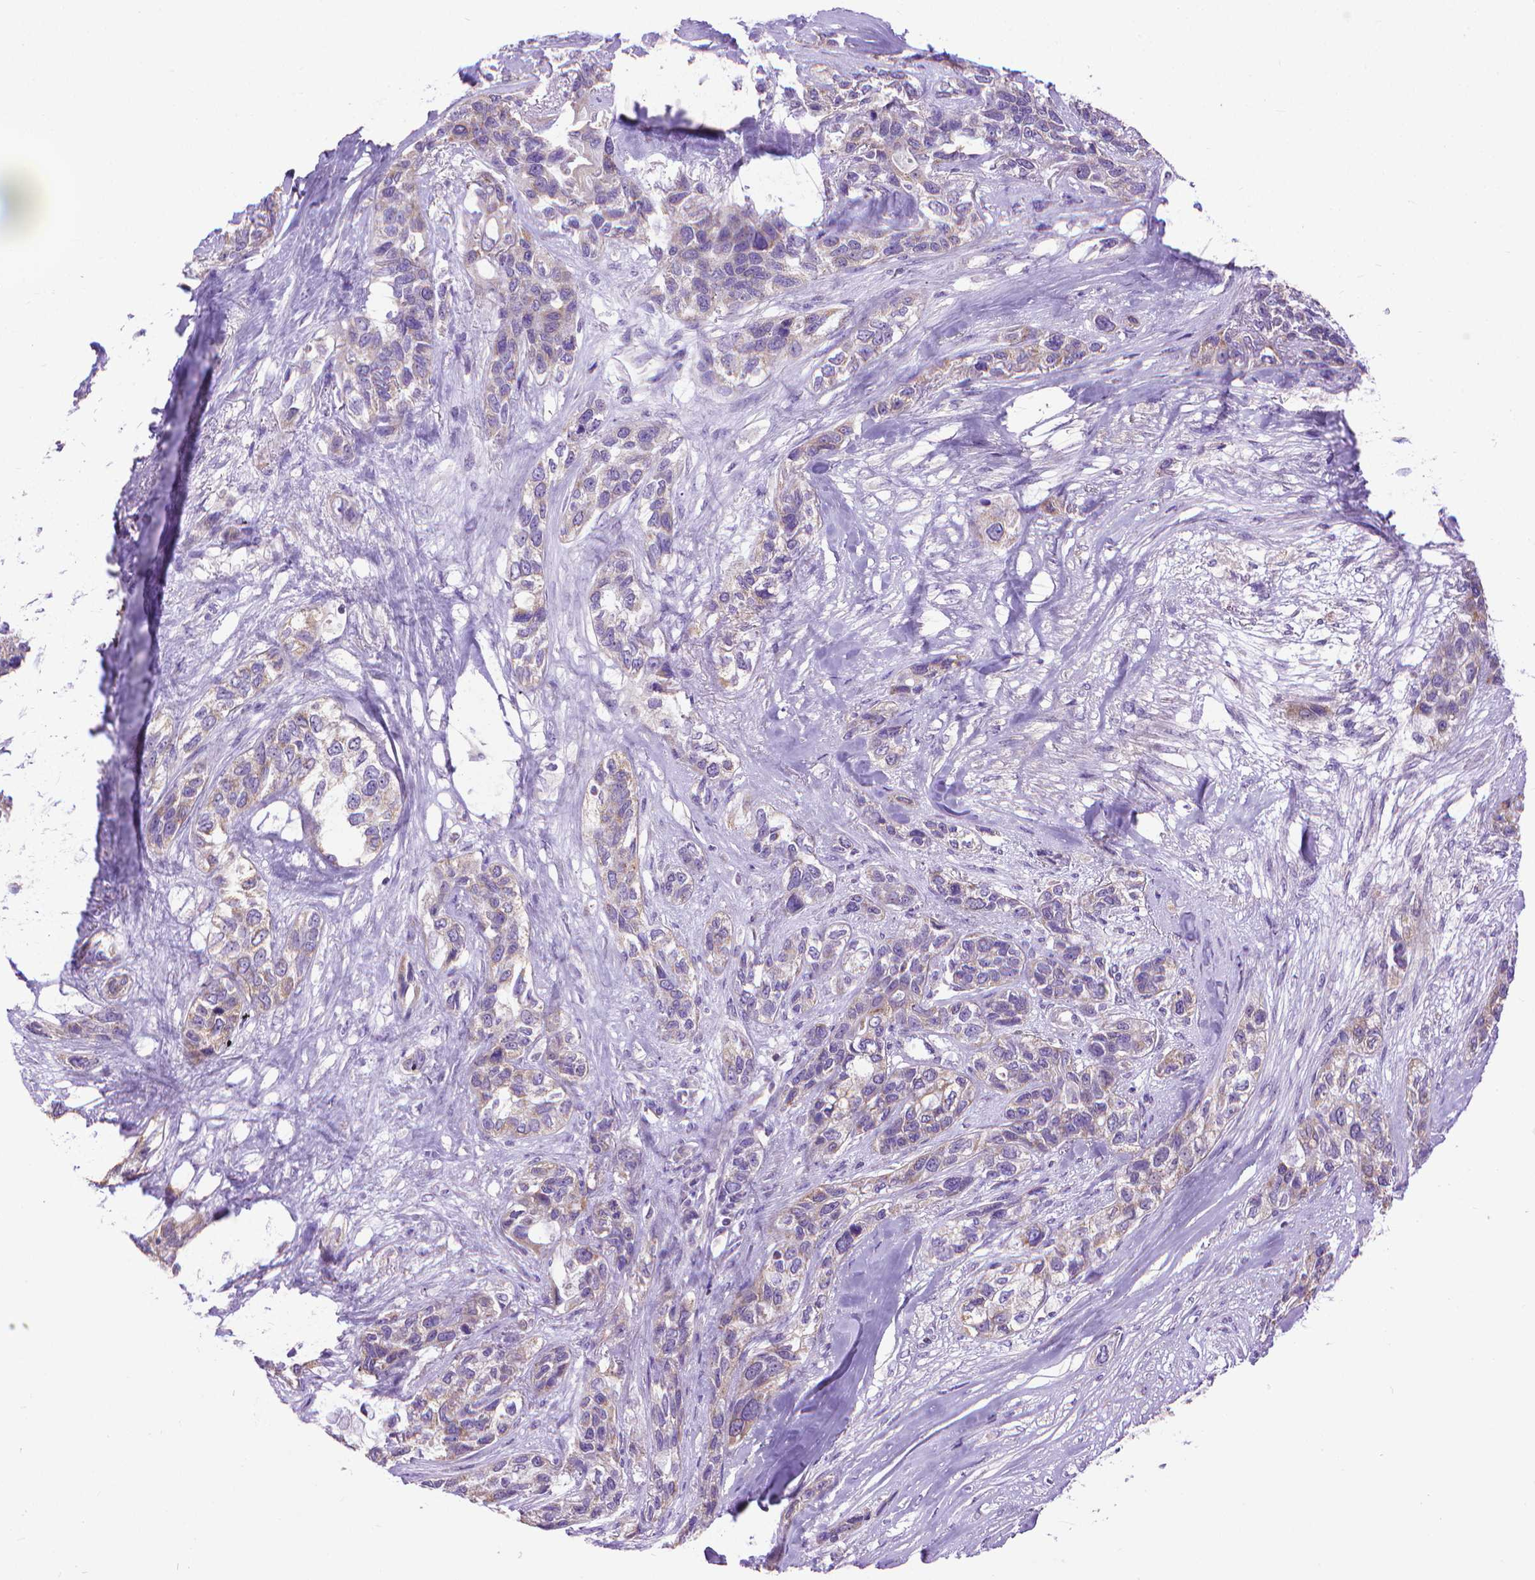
{"staining": {"intensity": "weak", "quantity": "25%-75%", "location": "cytoplasmic/membranous"}, "tissue": "lung cancer", "cell_type": "Tumor cells", "image_type": "cancer", "snomed": [{"axis": "morphology", "description": "Squamous cell carcinoma, NOS"}, {"axis": "topography", "description": "Lung"}], "caption": "Weak cytoplasmic/membranous positivity for a protein is identified in approximately 25%-75% of tumor cells of lung cancer (squamous cell carcinoma) using immunohistochemistry.", "gene": "SYN1", "patient": {"sex": "female", "age": 70}}